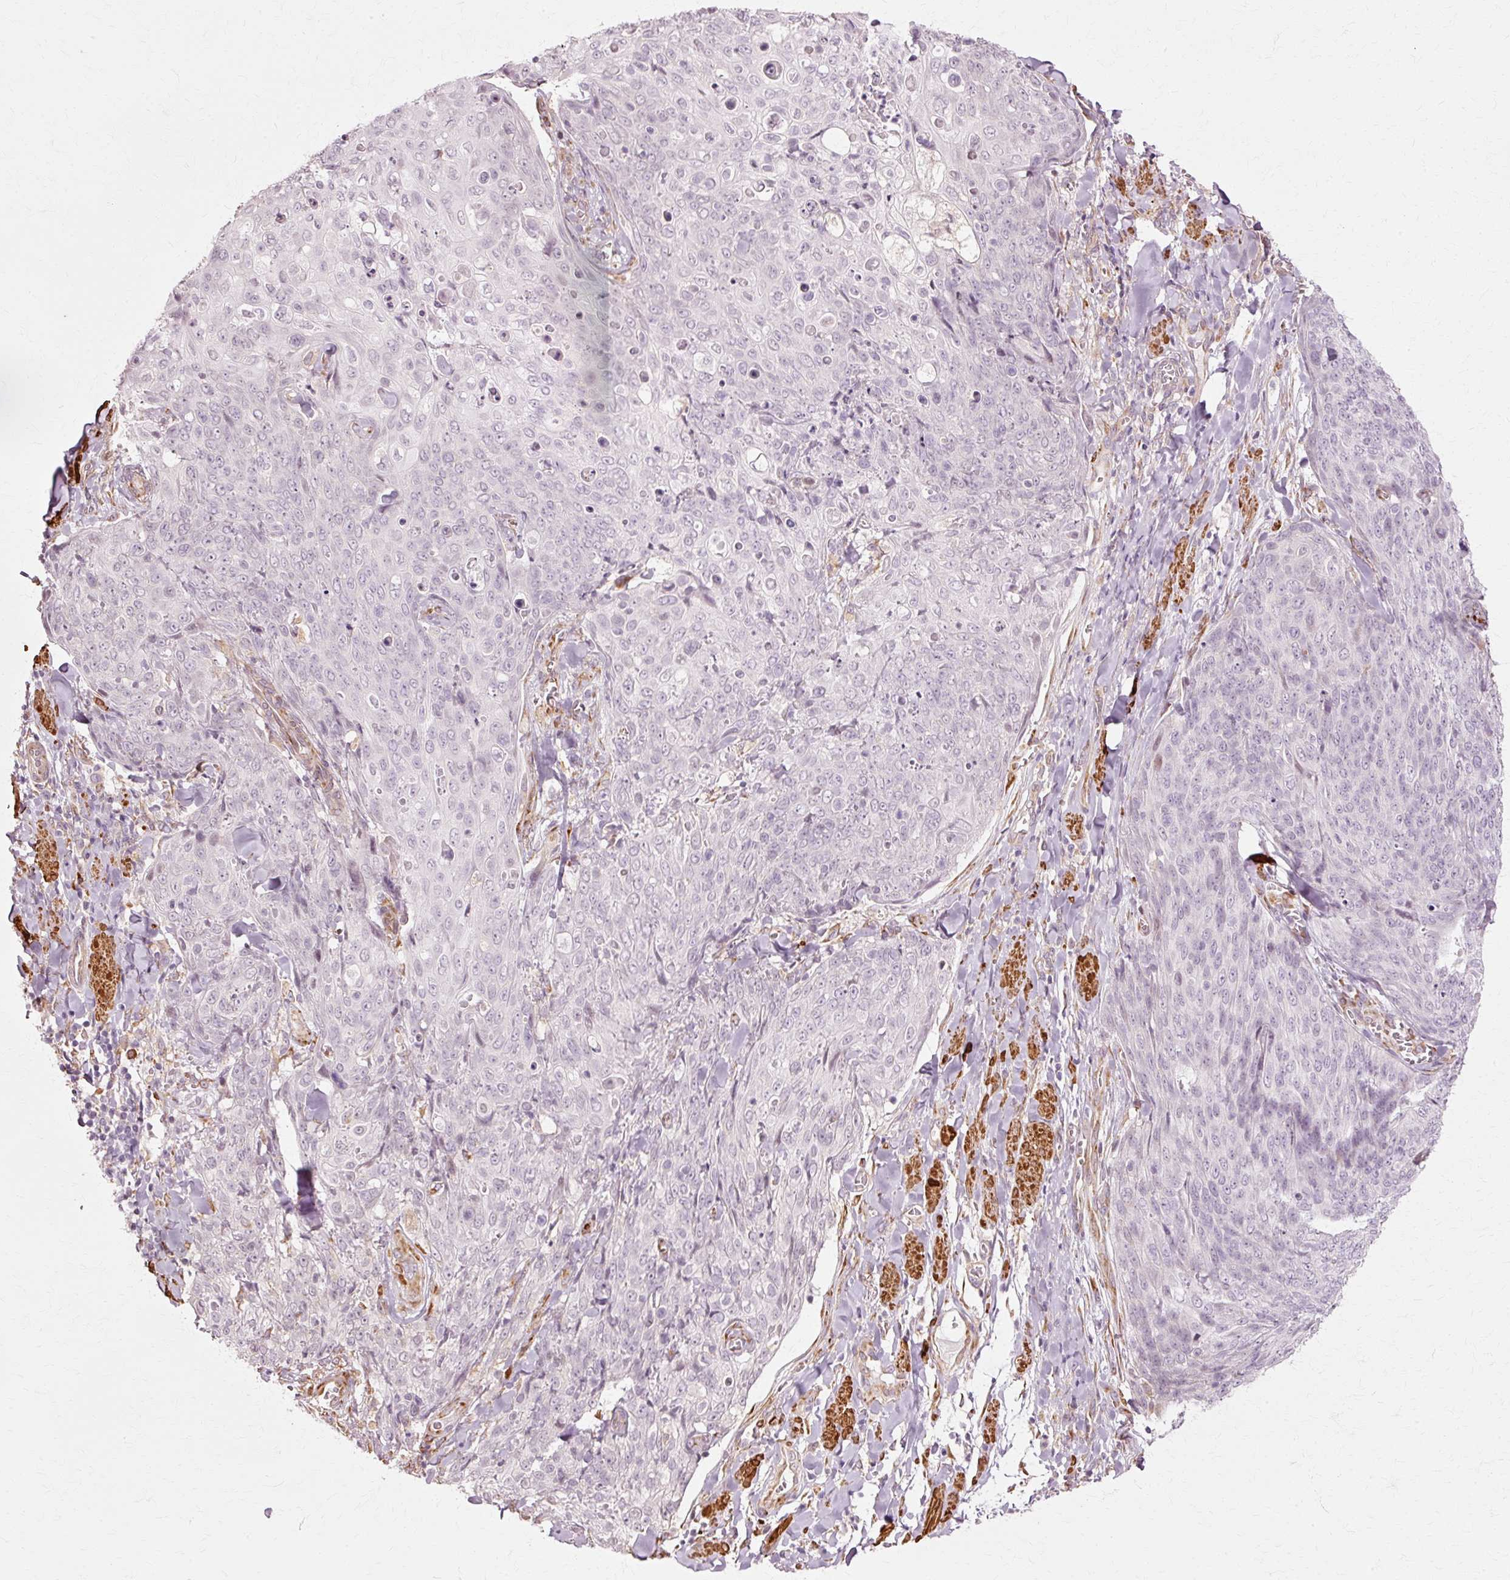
{"staining": {"intensity": "negative", "quantity": "none", "location": "none"}, "tissue": "skin cancer", "cell_type": "Tumor cells", "image_type": "cancer", "snomed": [{"axis": "morphology", "description": "Squamous cell carcinoma, NOS"}, {"axis": "topography", "description": "Skin"}, {"axis": "topography", "description": "Vulva"}], "caption": "Image shows no protein positivity in tumor cells of skin cancer (squamous cell carcinoma) tissue.", "gene": "RGPD5", "patient": {"sex": "female", "age": 85}}